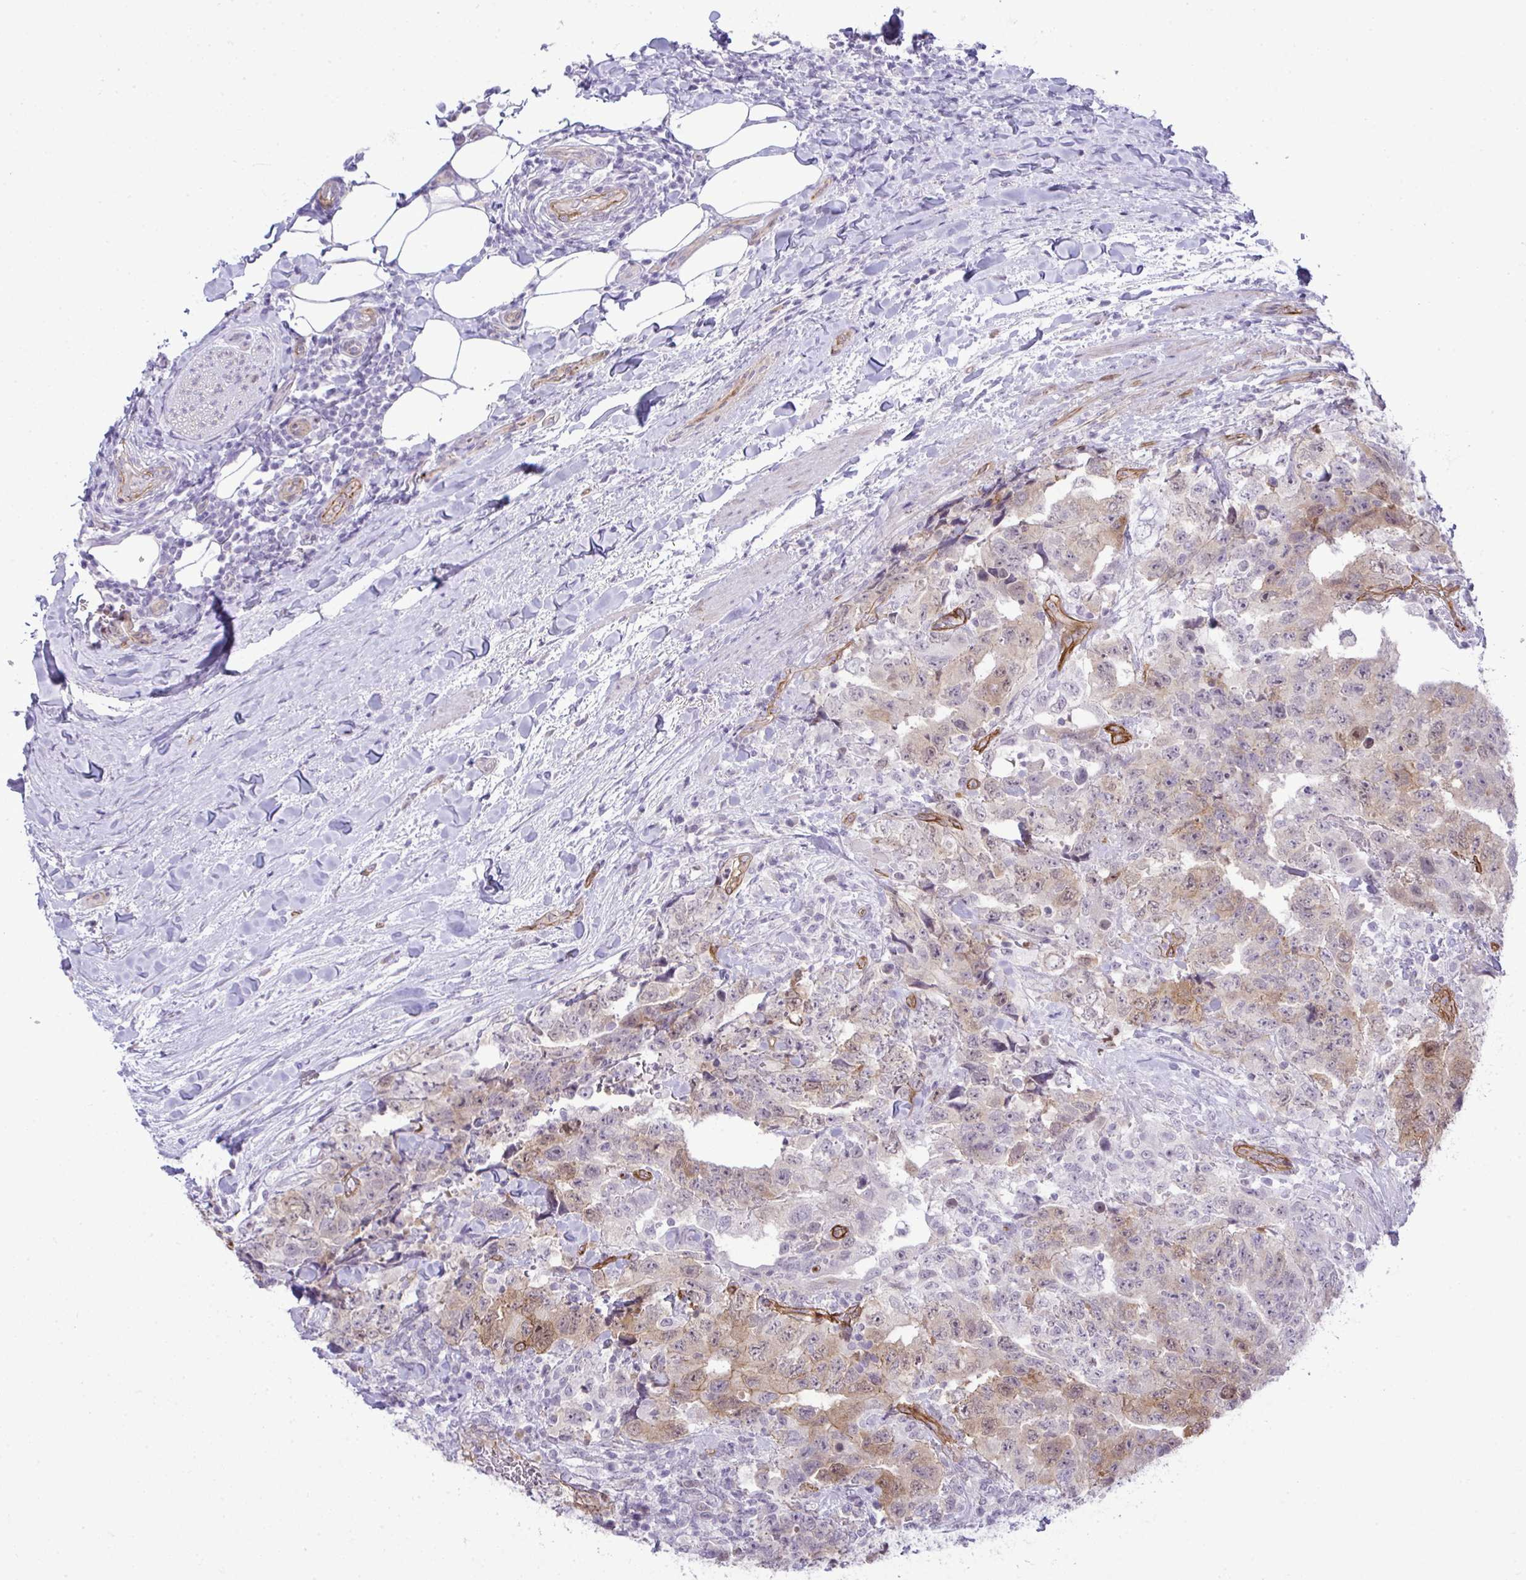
{"staining": {"intensity": "weak", "quantity": "<25%", "location": "cytoplasmic/membranous"}, "tissue": "testis cancer", "cell_type": "Tumor cells", "image_type": "cancer", "snomed": [{"axis": "morphology", "description": "Carcinoma, Embryonal, NOS"}, {"axis": "topography", "description": "Testis"}], "caption": "There is no significant positivity in tumor cells of testis embryonal carcinoma. (DAB IHC visualized using brightfield microscopy, high magnification).", "gene": "UBE2S", "patient": {"sex": "male", "age": 24}}